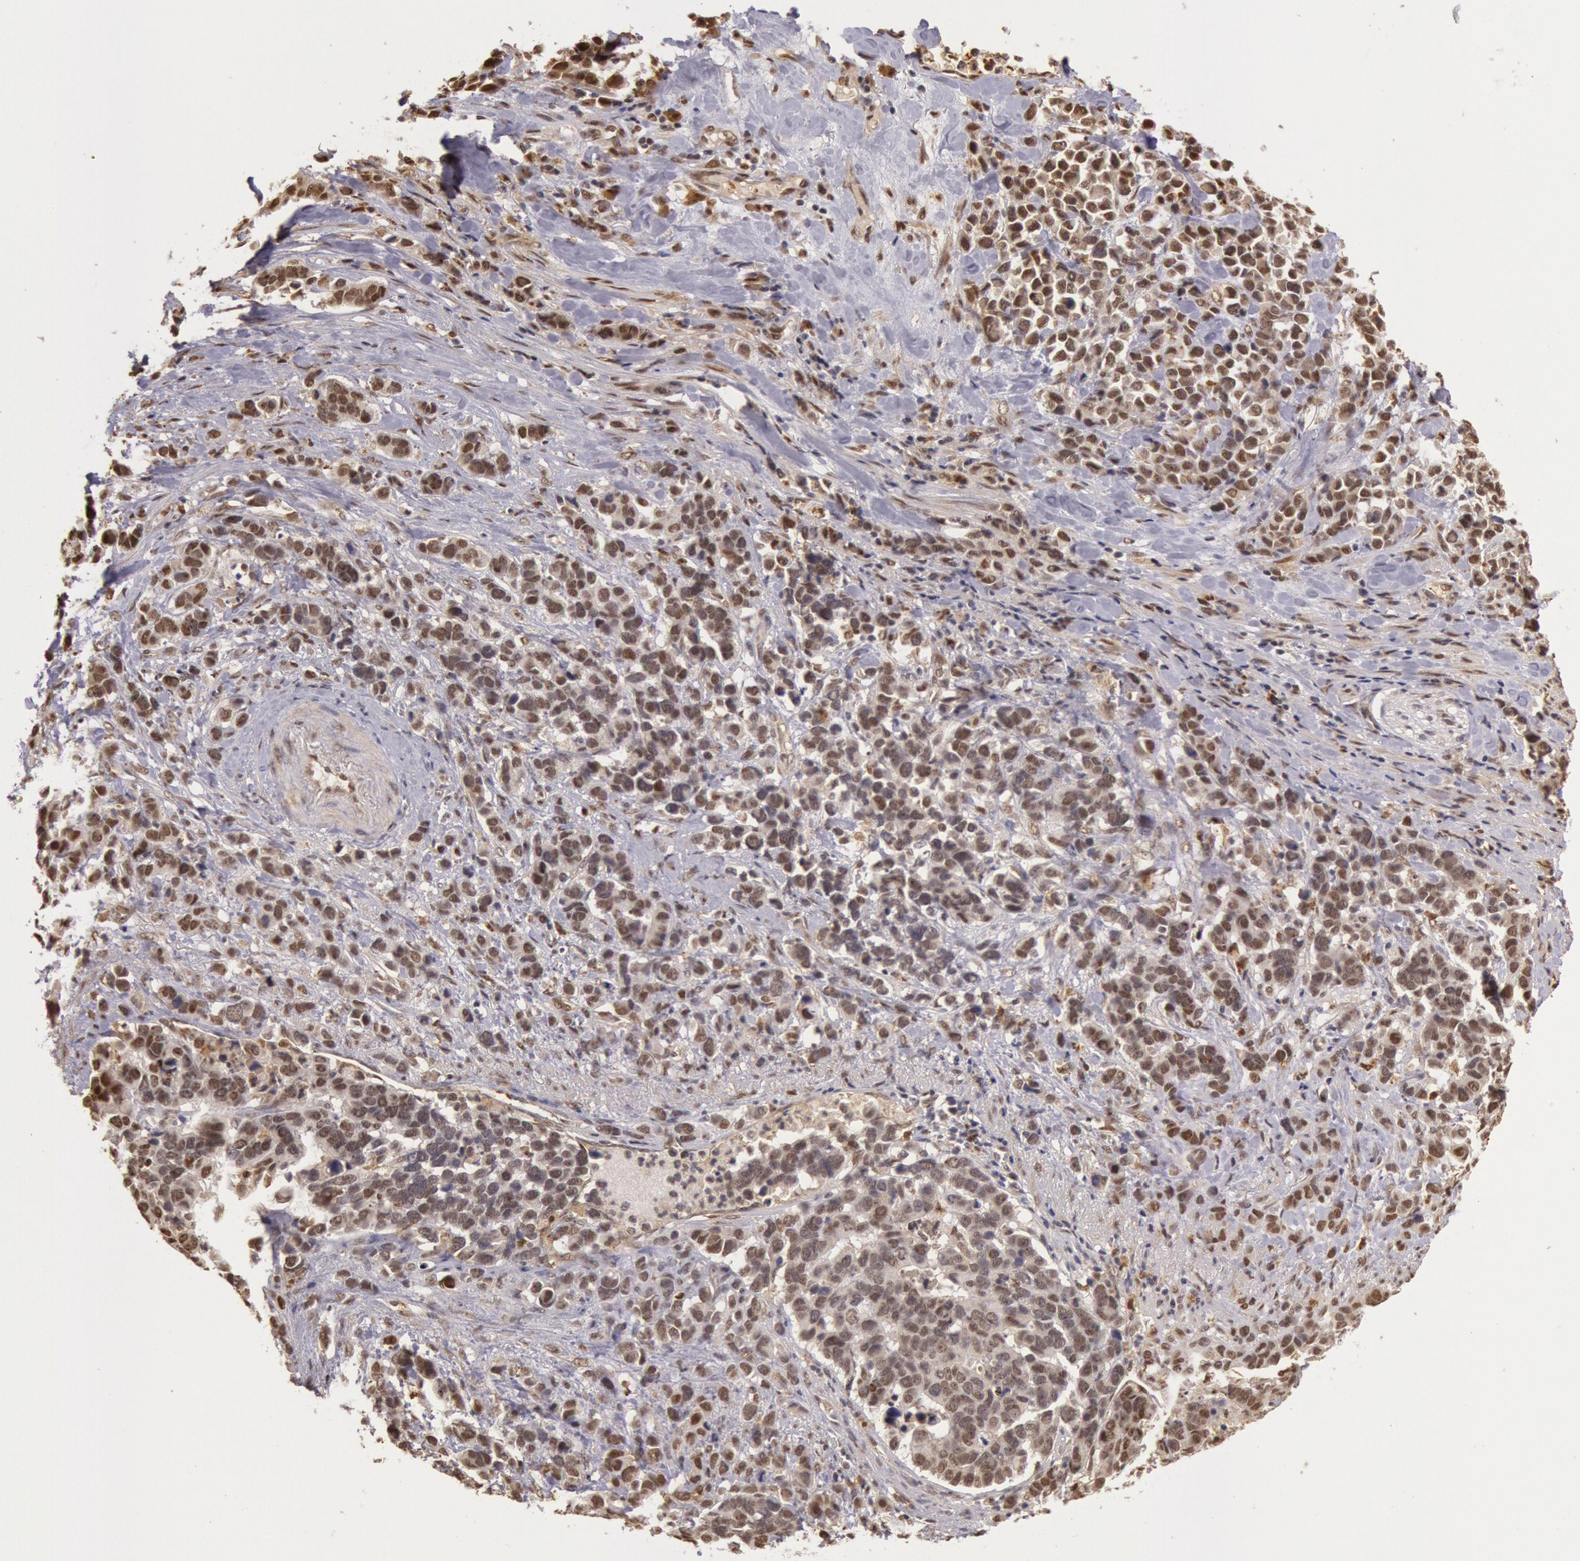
{"staining": {"intensity": "weak", "quantity": "25%-75%", "location": "nuclear"}, "tissue": "stomach cancer", "cell_type": "Tumor cells", "image_type": "cancer", "snomed": [{"axis": "morphology", "description": "Adenocarcinoma, NOS"}, {"axis": "topography", "description": "Stomach, upper"}], "caption": "Adenocarcinoma (stomach) stained for a protein demonstrates weak nuclear positivity in tumor cells.", "gene": "LIG4", "patient": {"sex": "male", "age": 71}}